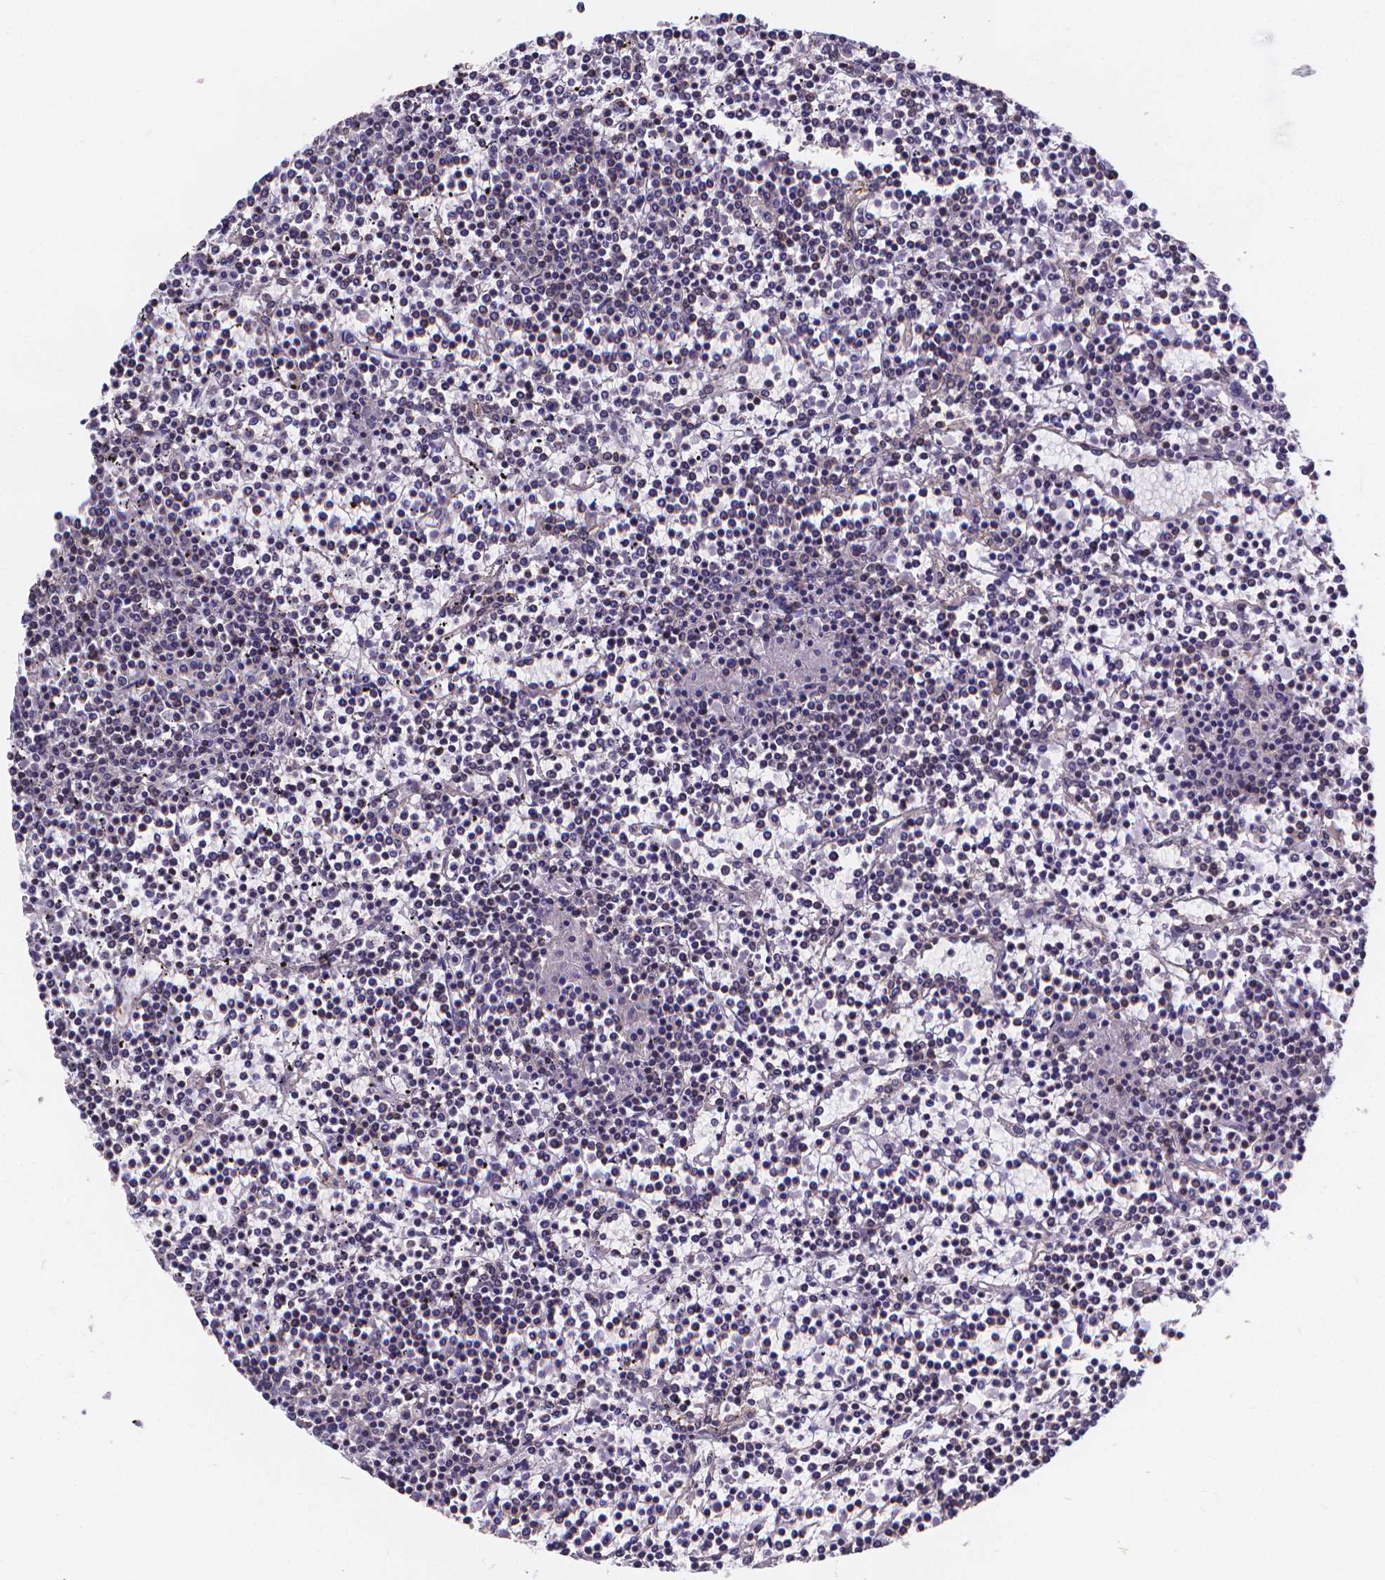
{"staining": {"intensity": "negative", "quantity": "none", "location": "none"}, "tissue": "lymphoma", "cell_type": "Tumor cells", "image_type": "cancer", "snomed": [{"axis": "morphology", "description": "Malignant lymphoma, non-Hodgkin's type, Low grade"}, {"axis": "topography", "description": "Spleen"}], "caption": "Malignant lymphoma, non-Hodgkin's type (low-grade) was stained to show a protein in brown. There is no significant expression in tumor cells.", "gene": "GLRB", "patient": {"sex": "female", "age": 19}}